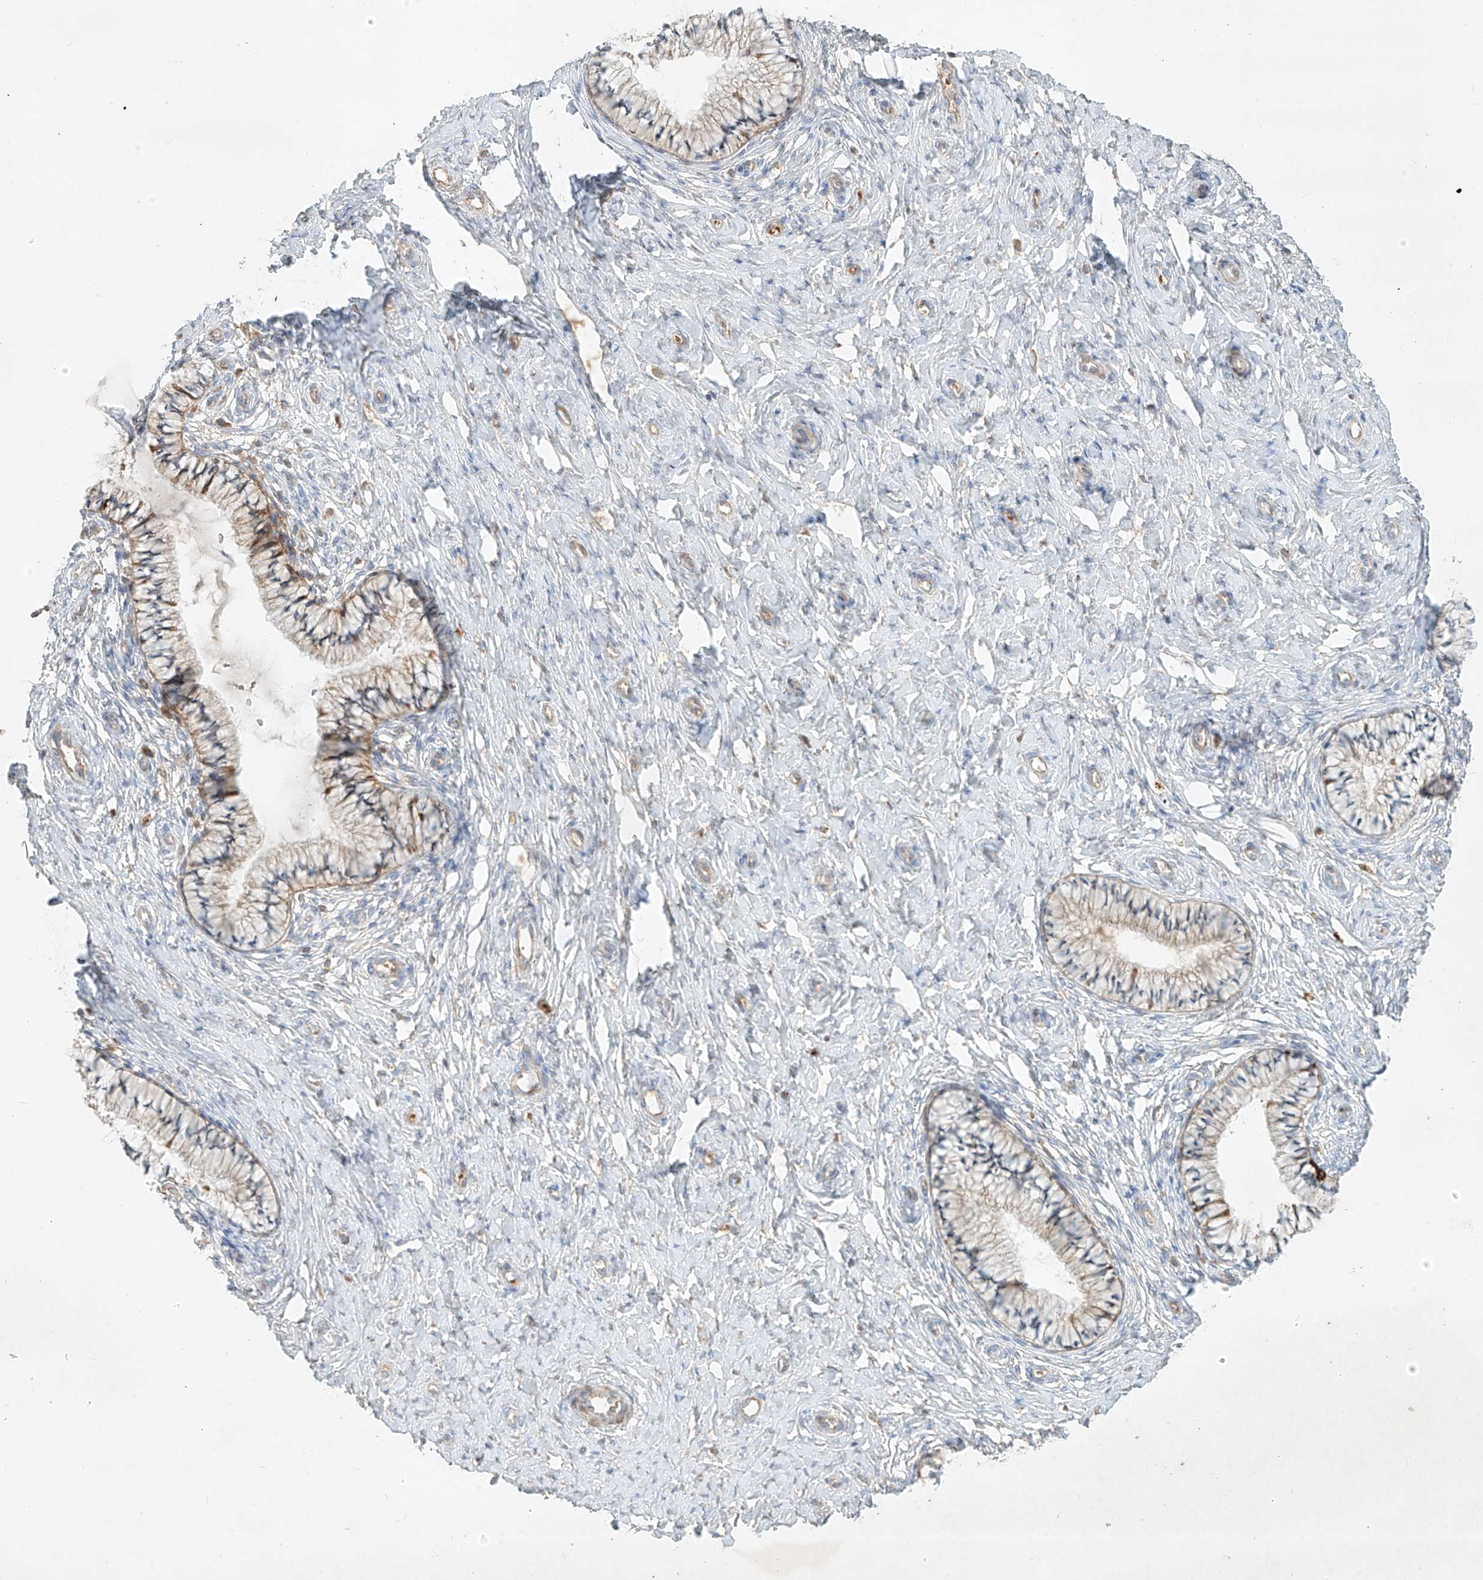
{"staining": {"intensity": "negative", "quantity": "none", "location": "none"}, "tissue": "cervix", "cell_type": "Glandular cells", "image_type": "normal", "snomed": [{"axis": "morphology", "description": "Normal tissue, NOS"}, {"axis": "topography", "description": "Cervix"}], "caption": "Immunohistochemistry (IHC) micrograph of unremarkable human cervix stained for a protein (brown), which exhibits no expression in glandular cells. The staining was performed using DAB to visualize the protein expression in brown, while the nuclei were stained in blue with hematoxylin (Magnification: 20x).", "gene": "KPNA7", "patient": {"sex": "female", "age": 36}}